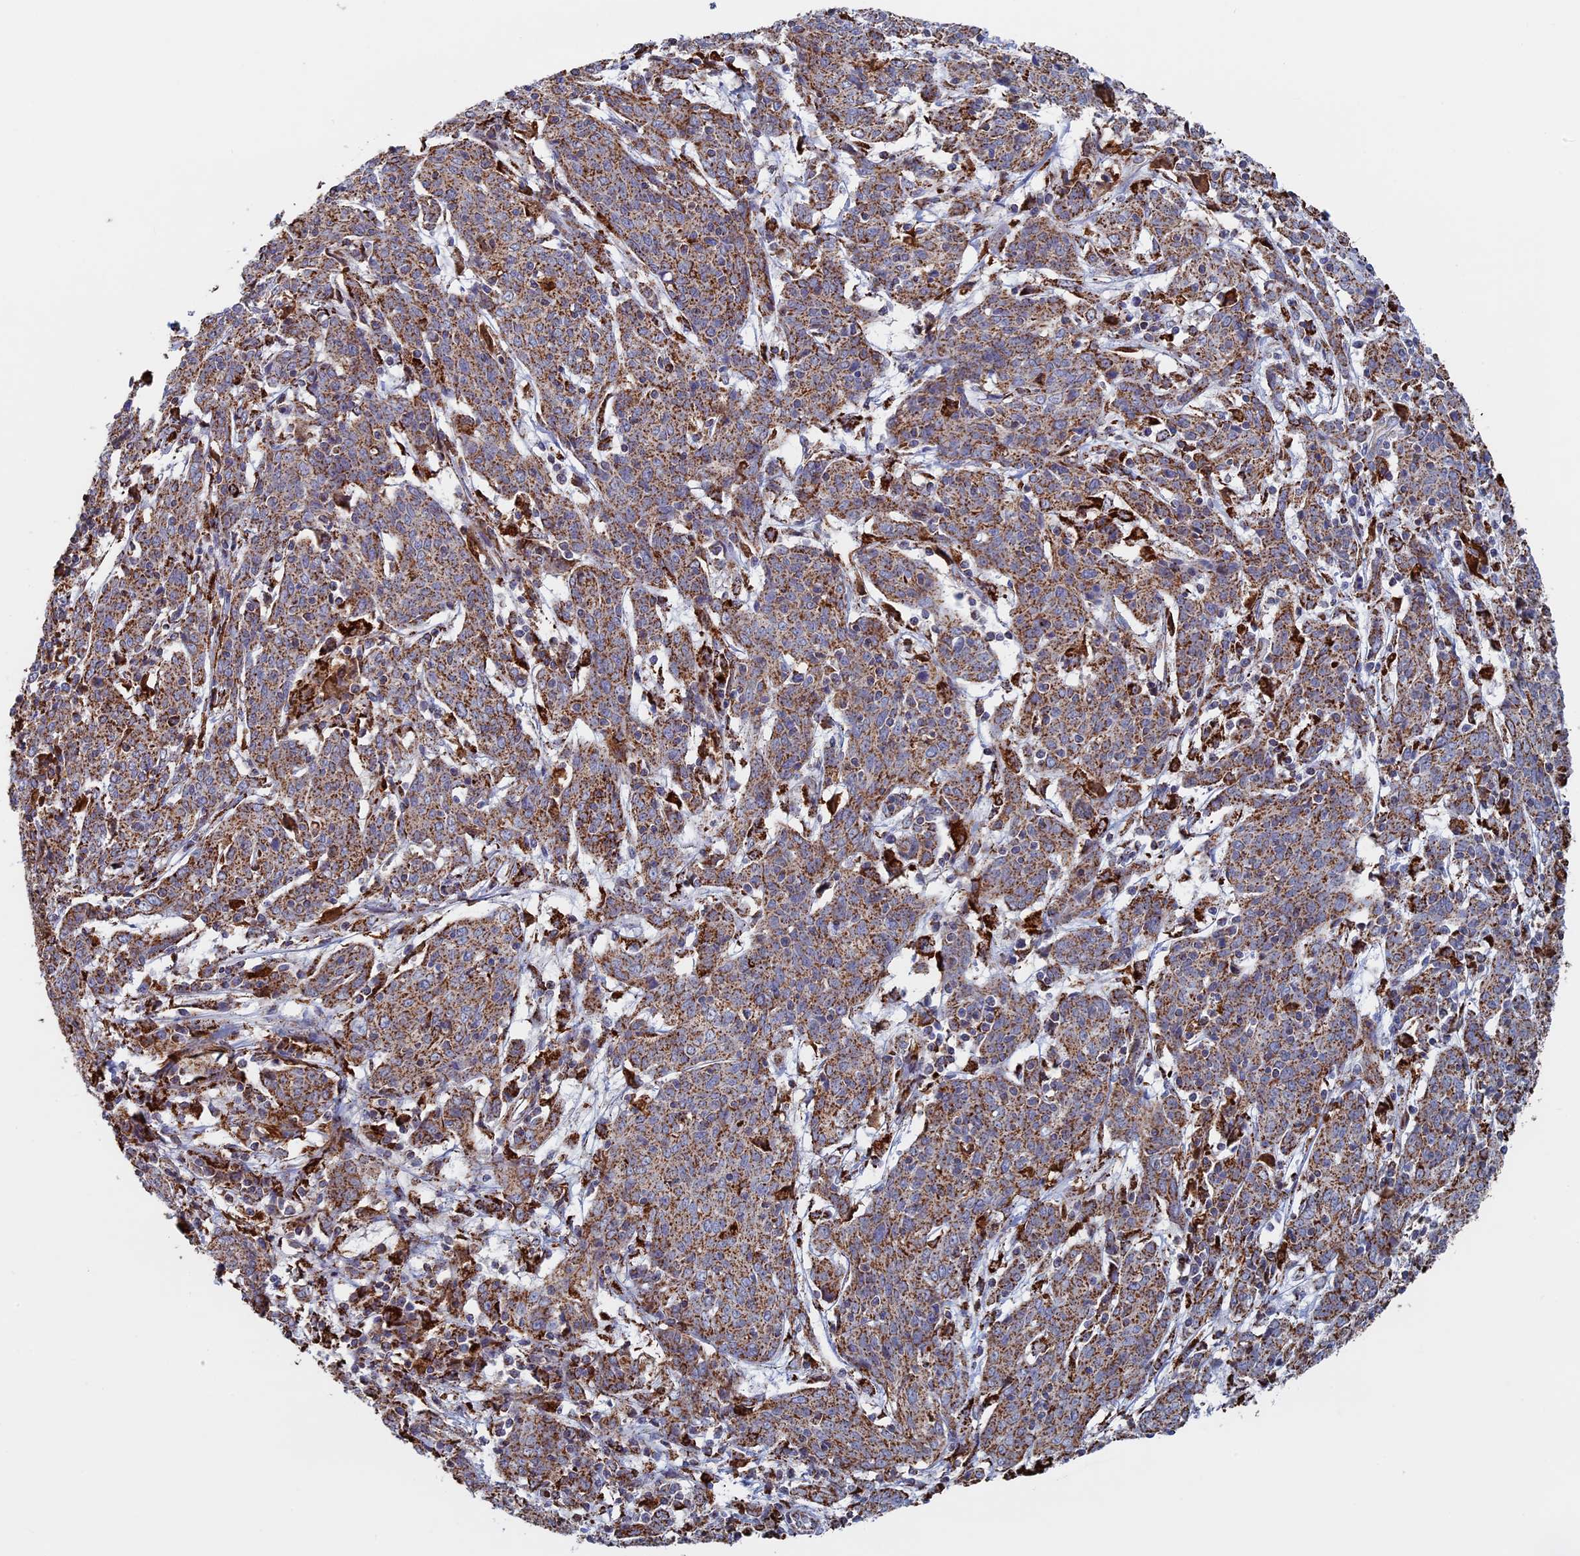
{"staining": {"intensity": "moderate", "quantity": ">75%", "location": "cytoplasmic/membranous"}, "tissue": "cervical cancer", "cell_type": "Tumor cells", "image_type": "cancer", "snomed": [{"axis": "morphology", "description": "Squamous cell carcinoma, NOS"}, {"axis": "topography", "description": "Cervix"}], "caption": "Cervical cancer stained for a protein (brown) reveals moderate cytoplasmic/membranous positive staining in approximately >75% of tumor cells.", "gene": "SEC24D", "patient": {"sex": "female", "age": 67}}